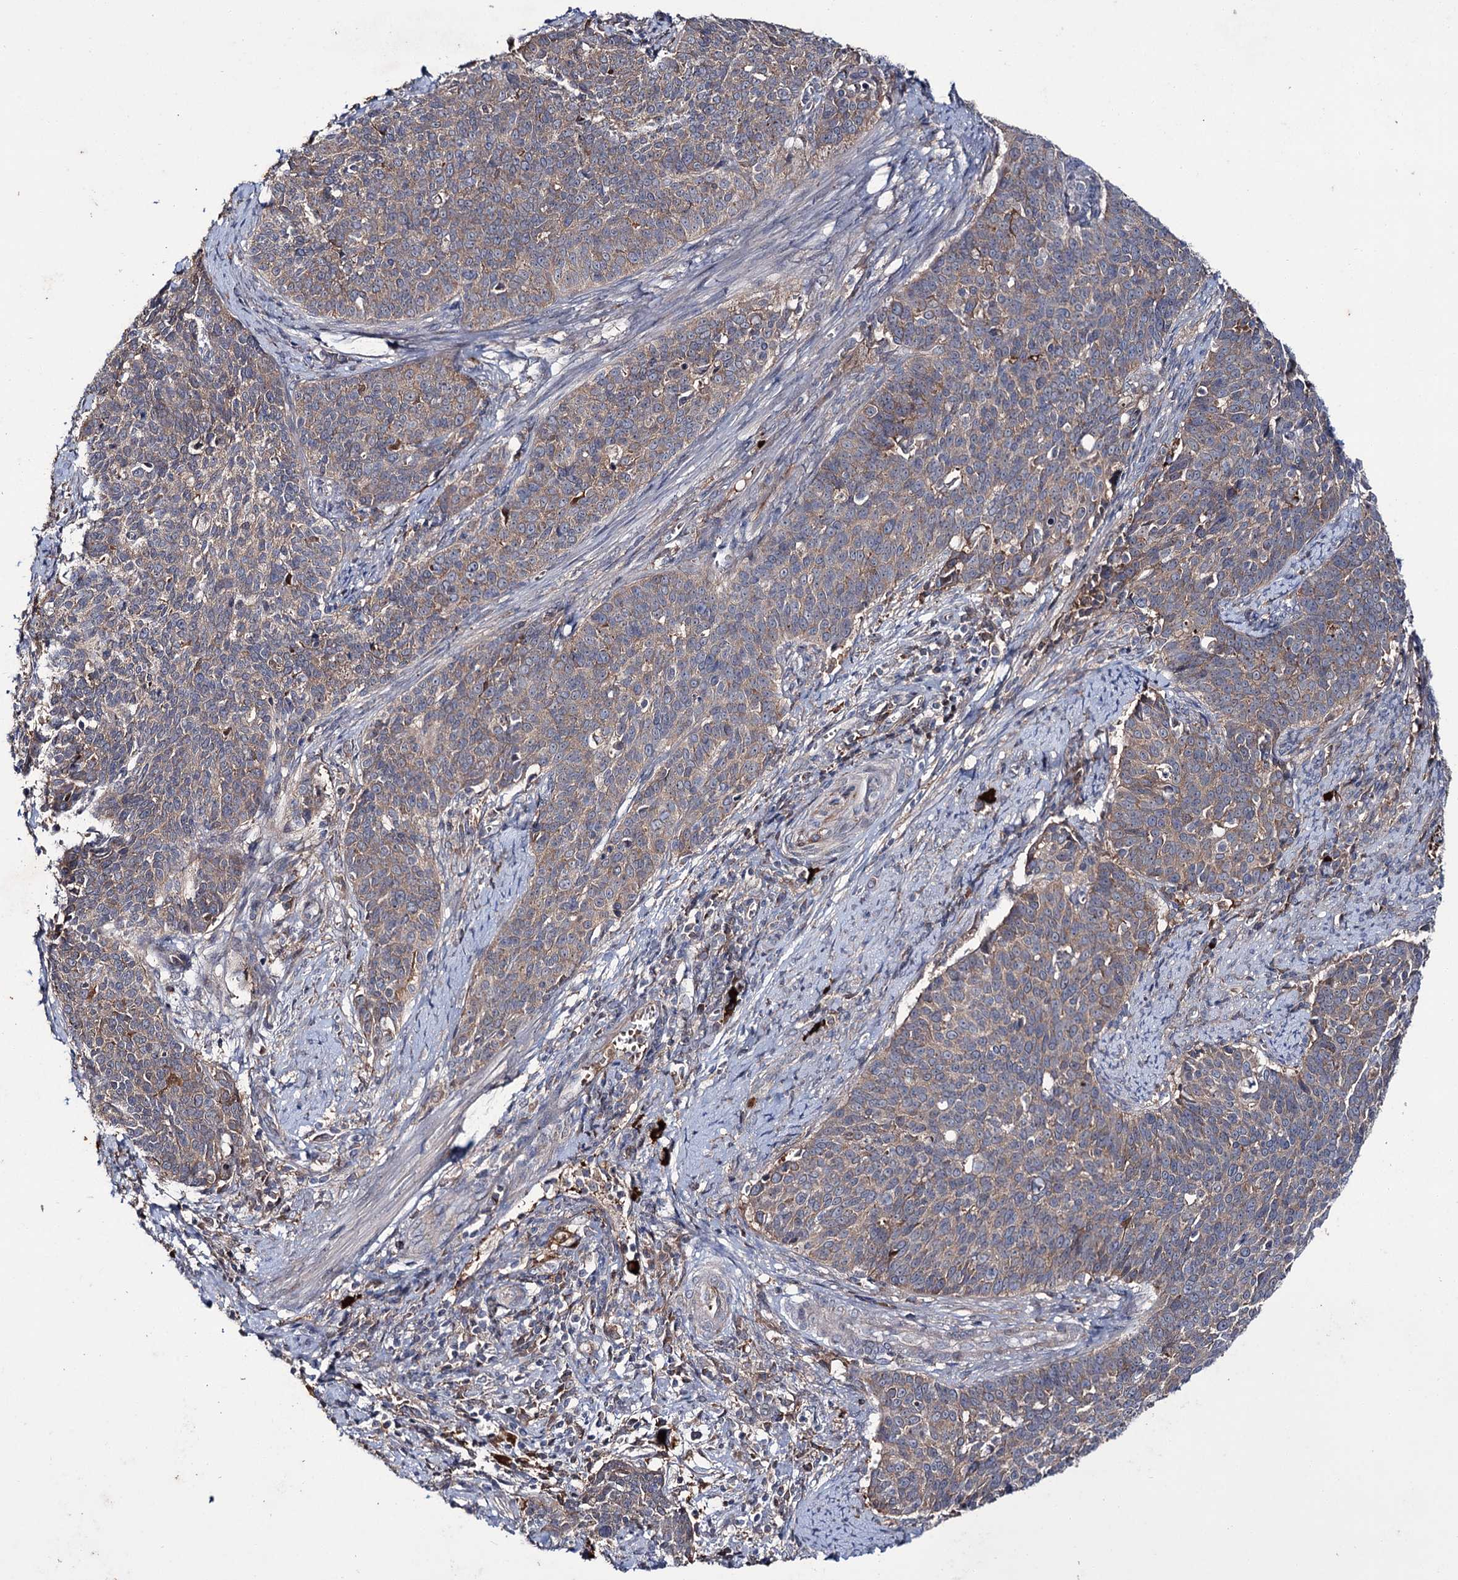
{"staining": {"intensity": "weak", "quantity": "25%-75%", "location": "cytoplasmic/membranous"}, "tissue": "cervical cancer", "cell_type": "Tumor cells", "image_type": "cancer", "snomed": [{"axis": "morphology", "description": "Squamous cell carcinoma, NOS"}, {"axis": "topography", "description": "Cervix"}], "caption": "Tumor cells show low levels of weak cytoplasmic/membranous positivity in about 25%-75% of cells in cervical squamous cell carcinoma. (IHC, brightfield microscopy, high magnification).", "gene": "PTPN3", "patient": {"sex": "female", "age": 39}}